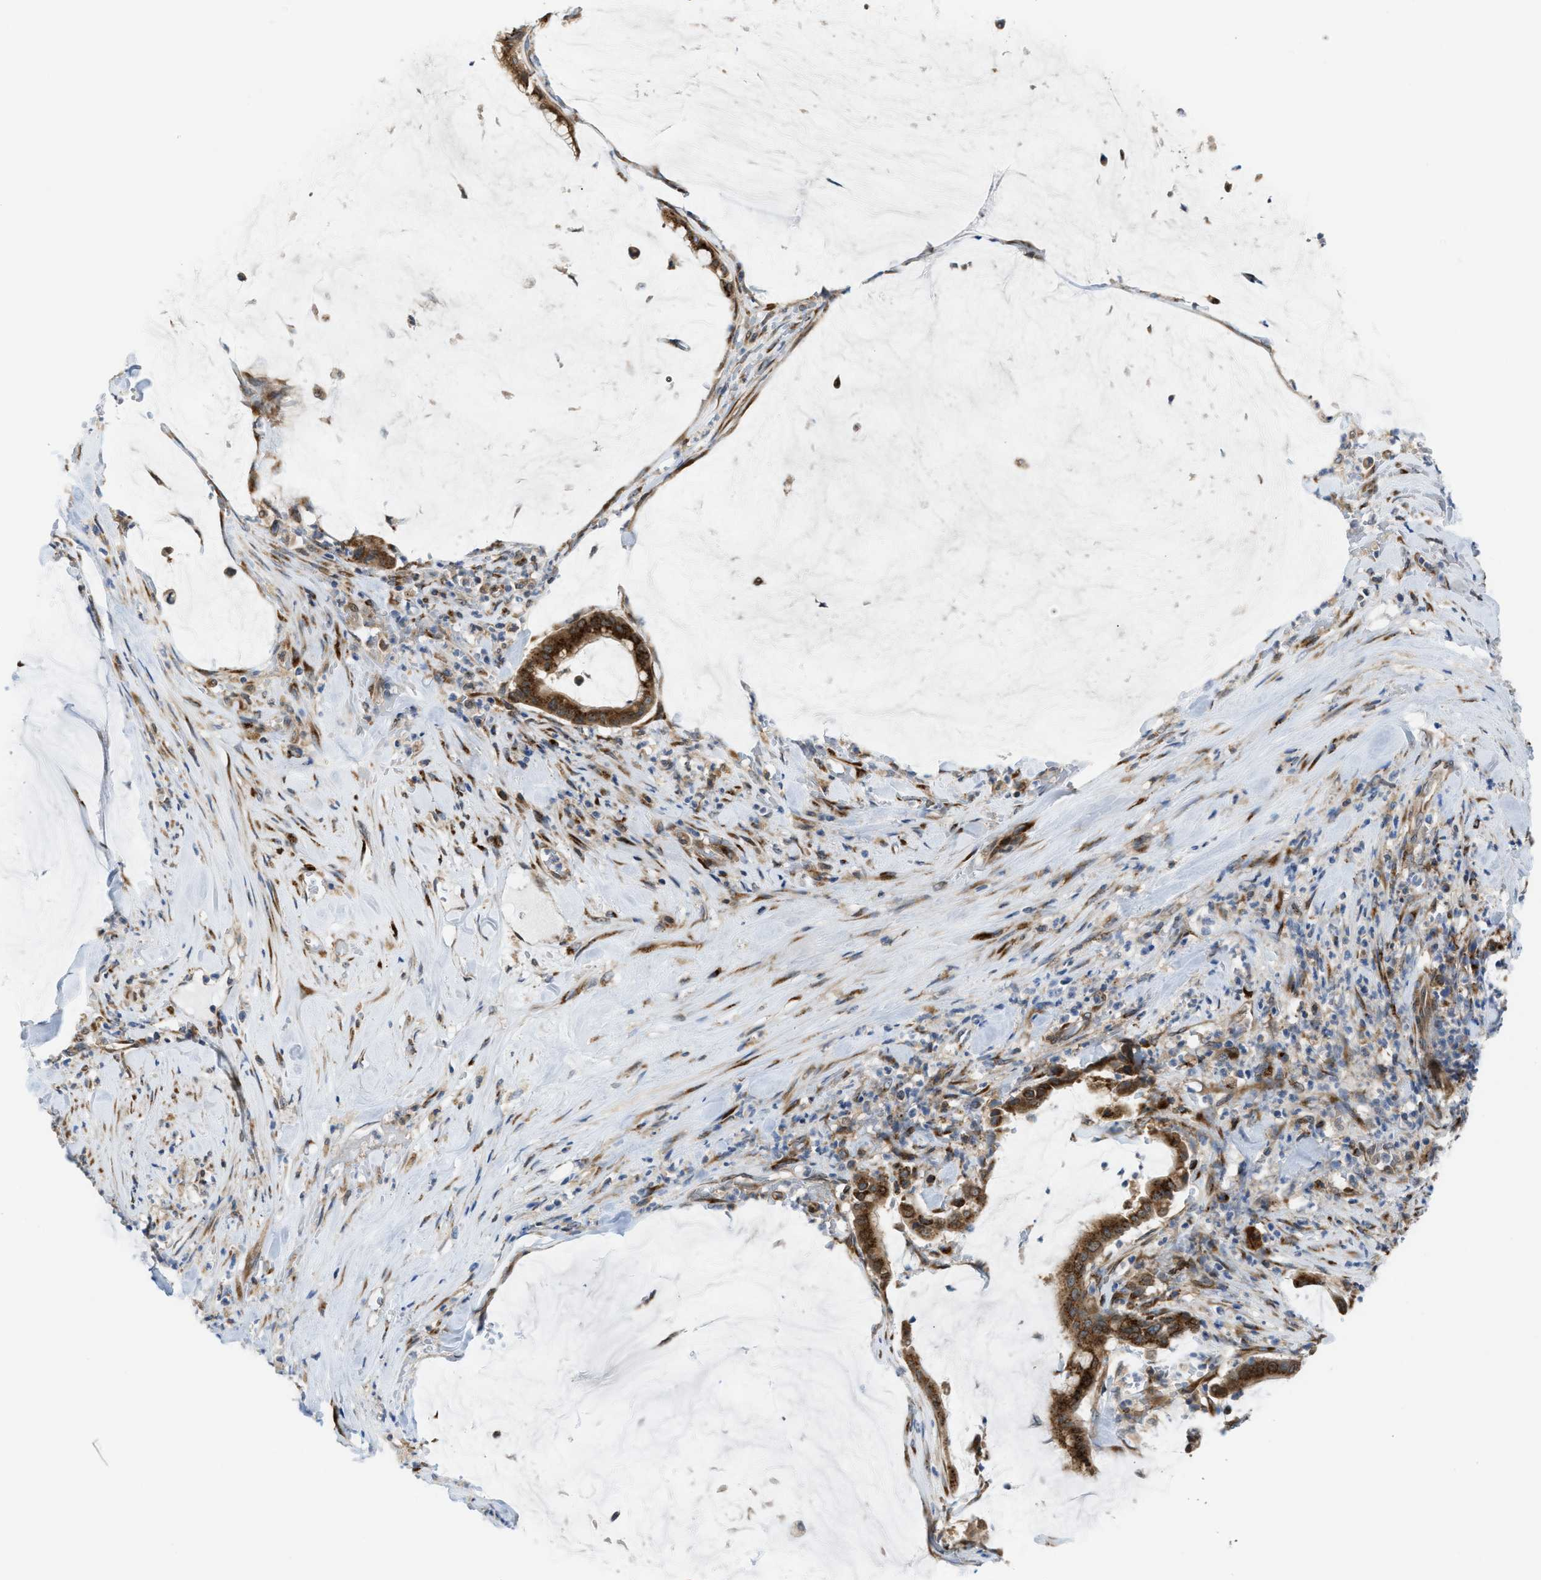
{"staining": {"intensity": "strong", "quantity": ">75%", "location": "cytoplasmic/membranous"}, "tissue": "pancreatic cancer", "cell_type": "Tumor cells", "image_type": "cancer", "snomed": [{"axis": "morphology", "description": "Adenocarcinoma, NOS"}, {"axis": "topography", "description": "Pancreas"}], "caption": "The micrograph reveals staining of pancreatic cancer, revealing strong cytoplasmic/membranous protein positivity (brown color) within tumor cells.", "gene": "SLC38A10", "patient": {"sex": "male", "age": 41}}